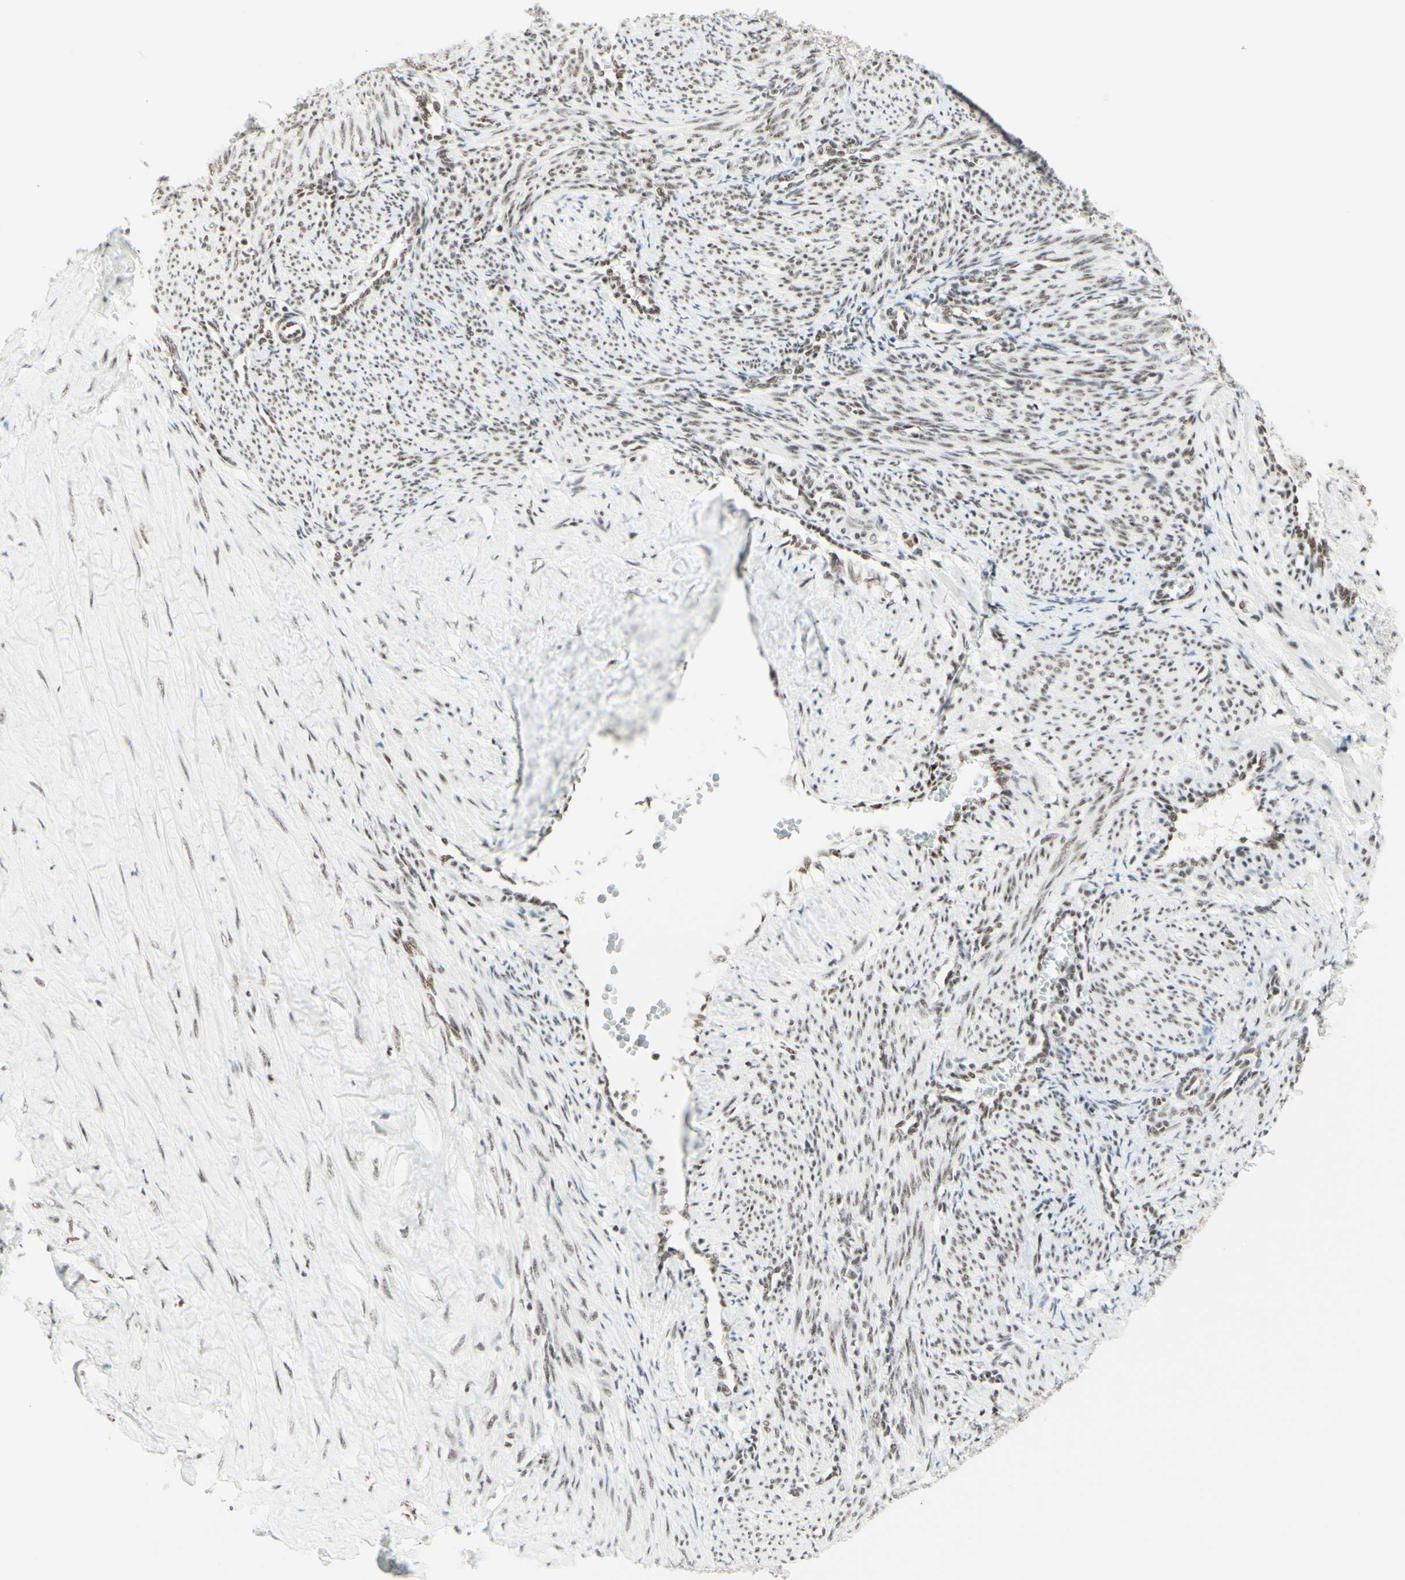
{"staining": {"intensity": "moderate", "quantity": "25%-75%", "location": "nuclear"}, "tissue": "smooth muscle", "cell_type": "Smooth muscle cells", "image_type": "normal", "snomed": [{"axis": "morphology", "description": "Normal tissue, NOS"}, {"axis": "topography", "description": "Endometrium"}], "caption": "DAB immunohistochemical staining of benign smooth muscle reveals moderate nuclear protein expression in about 25%-75% of smooth muscle cells. (DAB IHC with brightfield microscopy, high magnification).", "gene": "WTAP", "patient": {"sex": "female", "age": 33}}